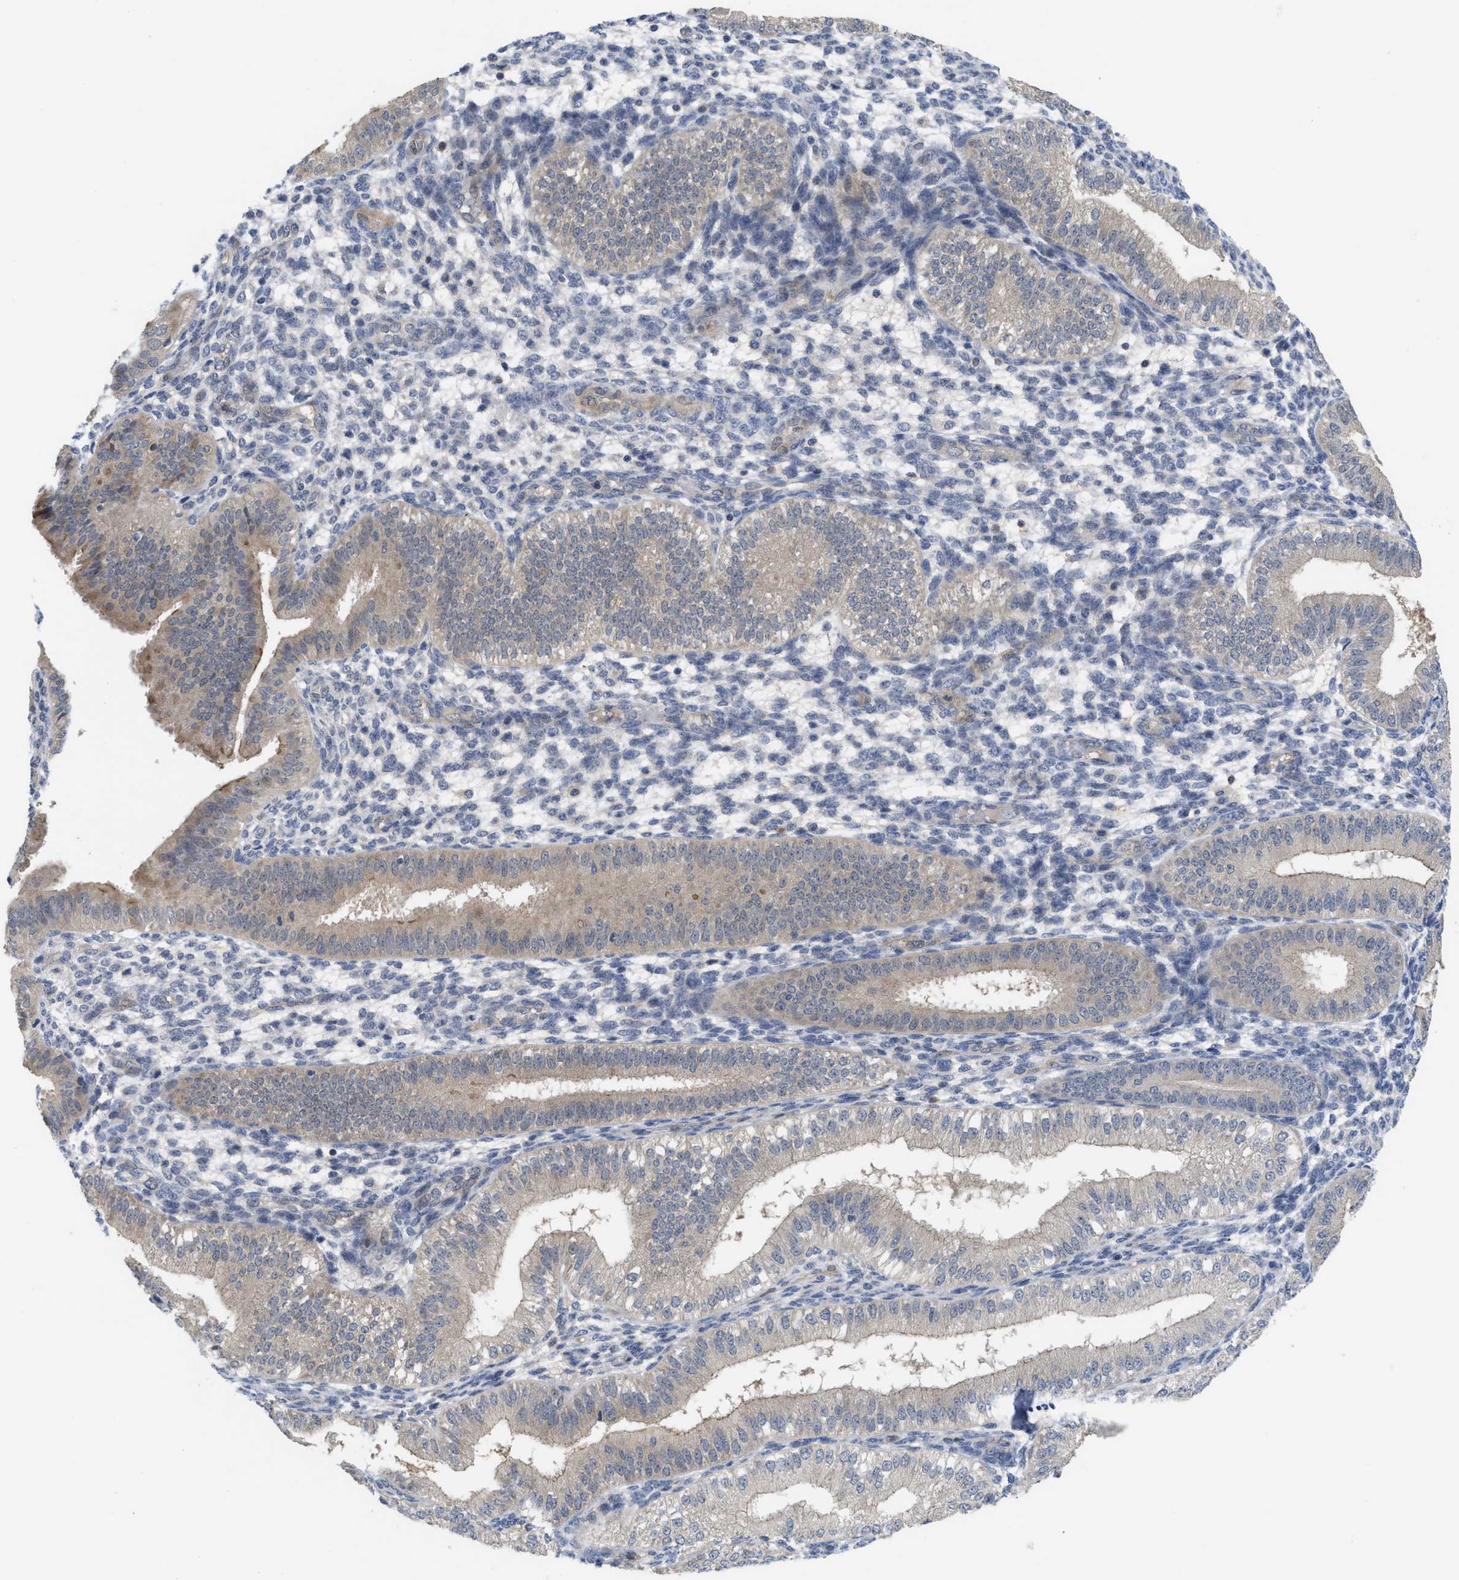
{"staining": {"intensity": "negative", "quantity": "none", "location": "none"}, "tissue": "endometrium", "cell_type": "Cells in endometrial stroma", "image_type": "normal", "snomed": [{"axis": "morphology", "description": "Normal tissue, NOS"}, {"axis": "topography", "description": "Endometrium"}], "caption": "This is an immunohistochemistry micrograph of unremarkable endometrium. There is no positivity in cells in endometrial stroma.", "gene": "LDAF1", "patient": {"sex": "female", "age": 39}}